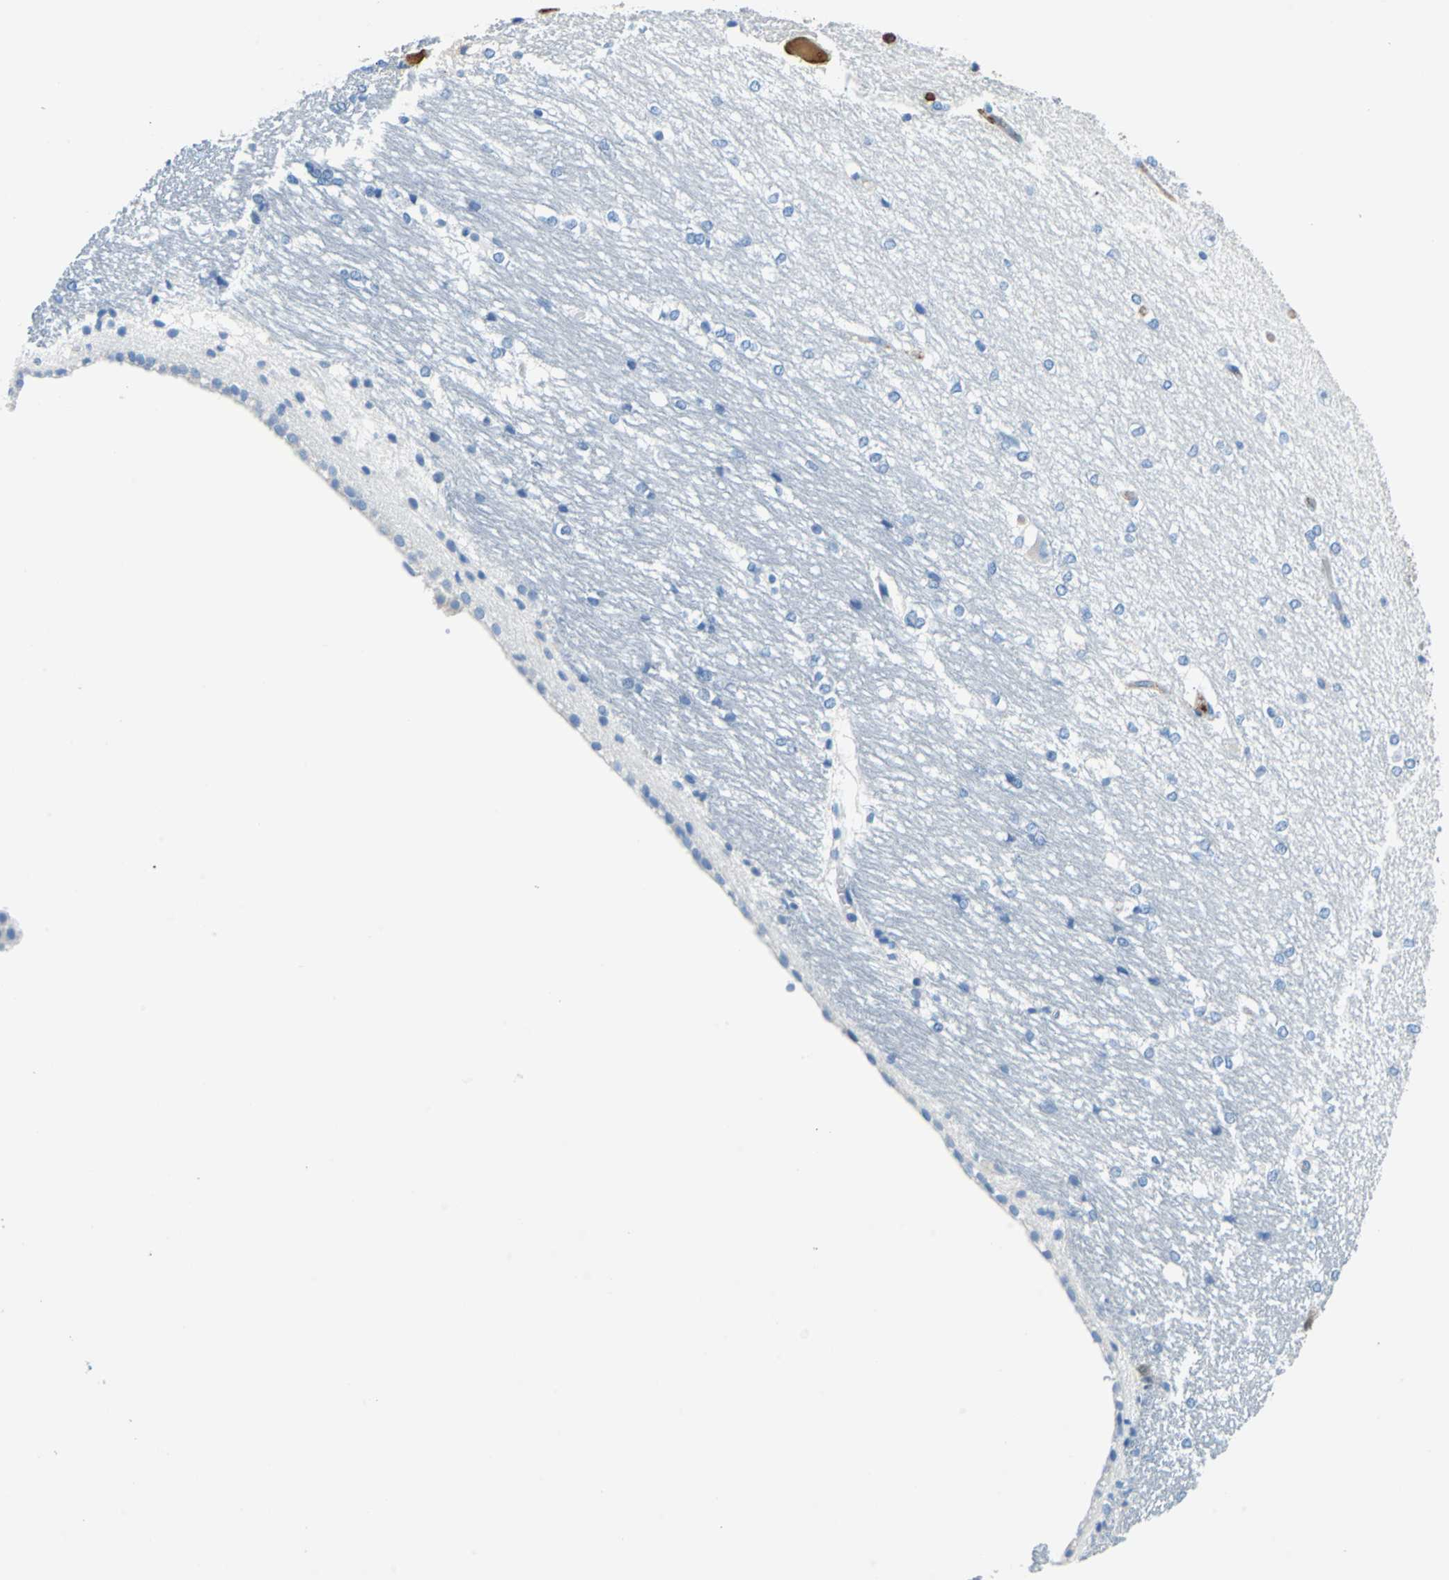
{"staining": {"intensity": "negative", "quantity": "none", "location": "none"}, "tissue": "hippocampus", "cell_type": "Glial cells", "image_type": "normal", "snomed": [{"axis": "morphology", "description": "Normal tissue, NOS"}, {"axis": "topography", "description": "Hippocampus"}], "caption": "A high-resolution photomicrograph shows immunohistochemistry staining of unremarkable hippocampus, which demonstrates no significant expression in glial cells.", "gene": "ALB", "patient": {"sex": "female", "age": 19}}